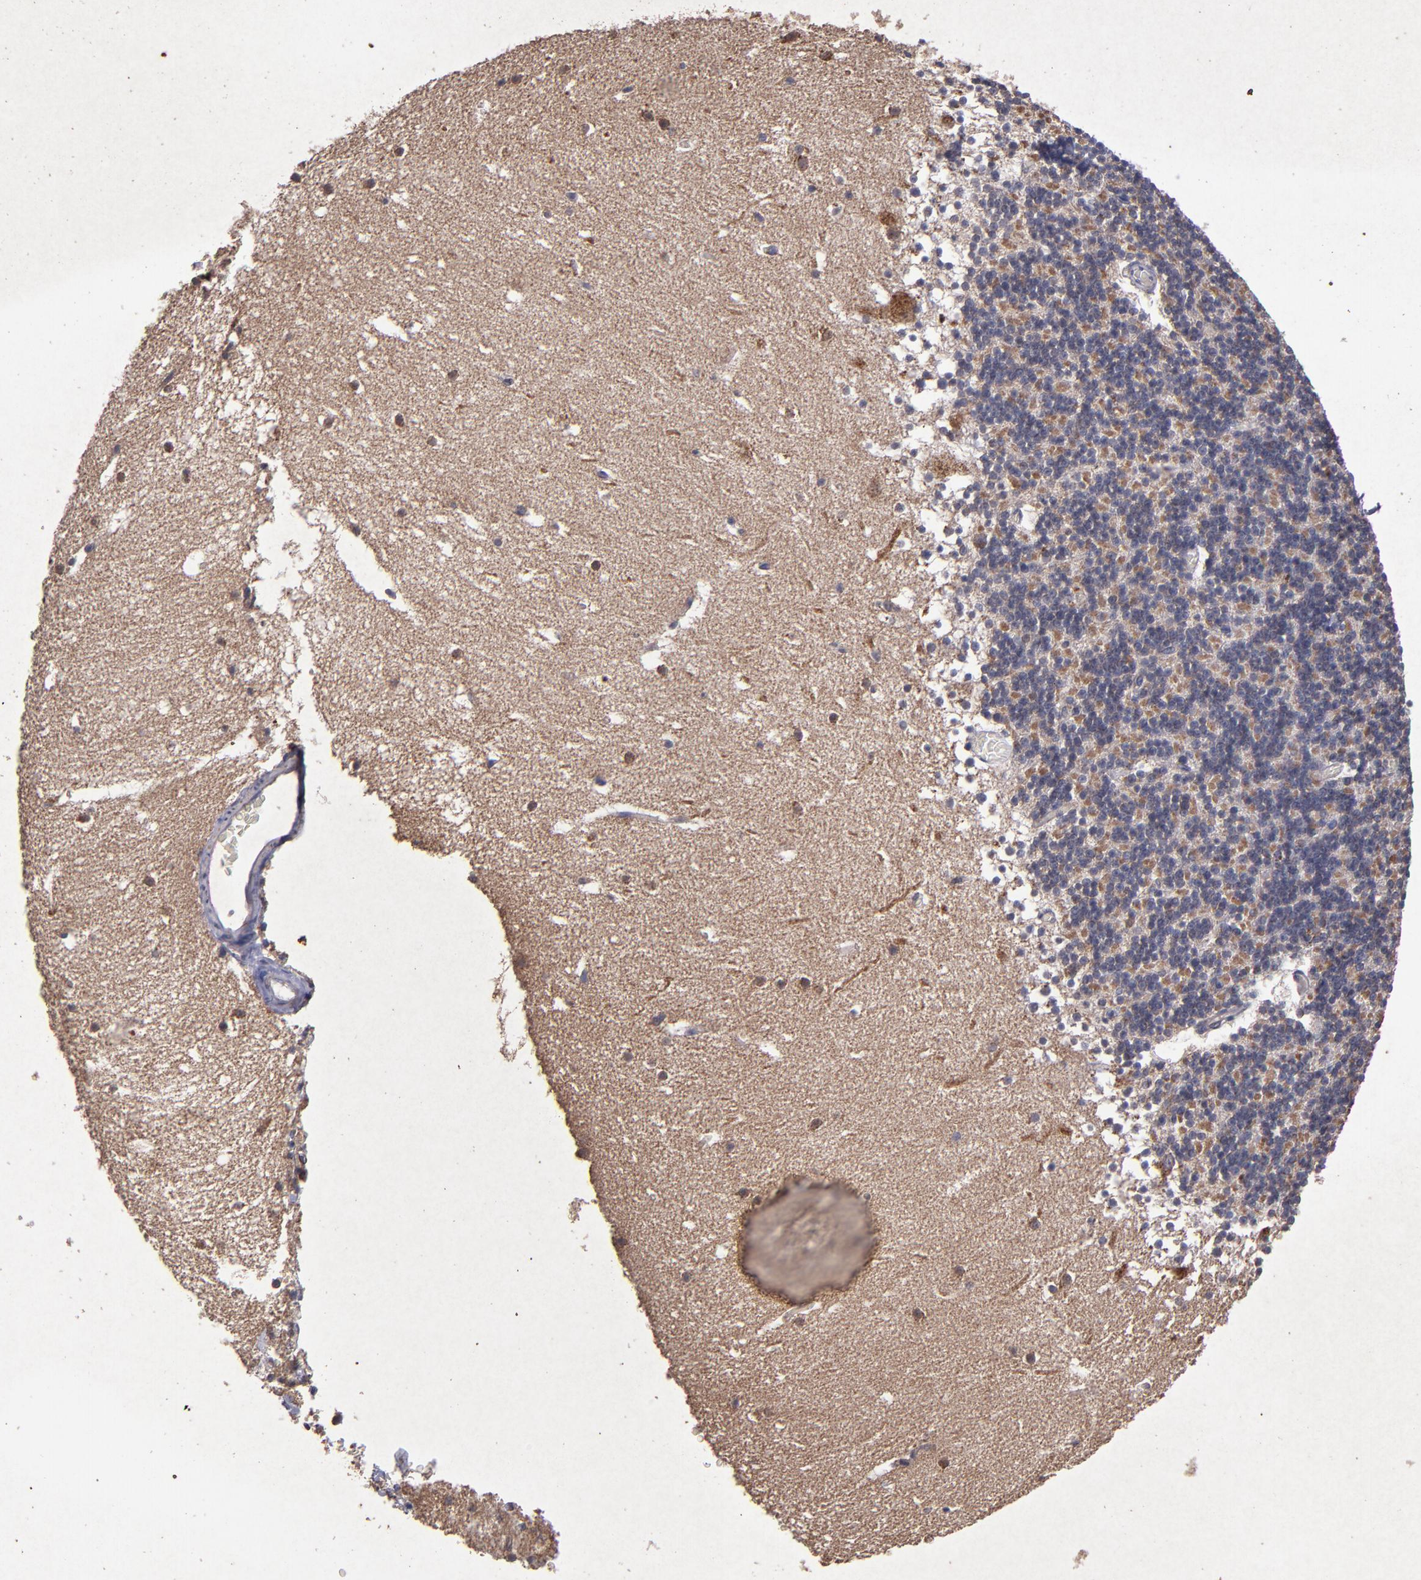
{"staining": {"intensity": "moderate", "quantity": "25%-75%", "location": "cytoplasmic/membranous"}, "tissue": "cerebellum", "cell_type": "Cells in granular layer", "image_type": "normal", "snomed": [{"axis": "morphology", "description": "Normal tissue, NOS"}, {"axis": "topography", "description": "Cerebellum"}], "caption": "DAB (3,3'-diaminobenzidine) immunohistochemical staining of unremarkable cerebellum reveals moderate cytoplasmic/membranous protein expression in about 25%-75% of cells in granular layer. The staining was performed using DAB (3,3'-diaminobenzidine), with brown indicating positive protein expression. Nuclei are stained blue with hematoxylin.", "gene": "TIMM9", "patient": {"sex": "male", "age": 45}}